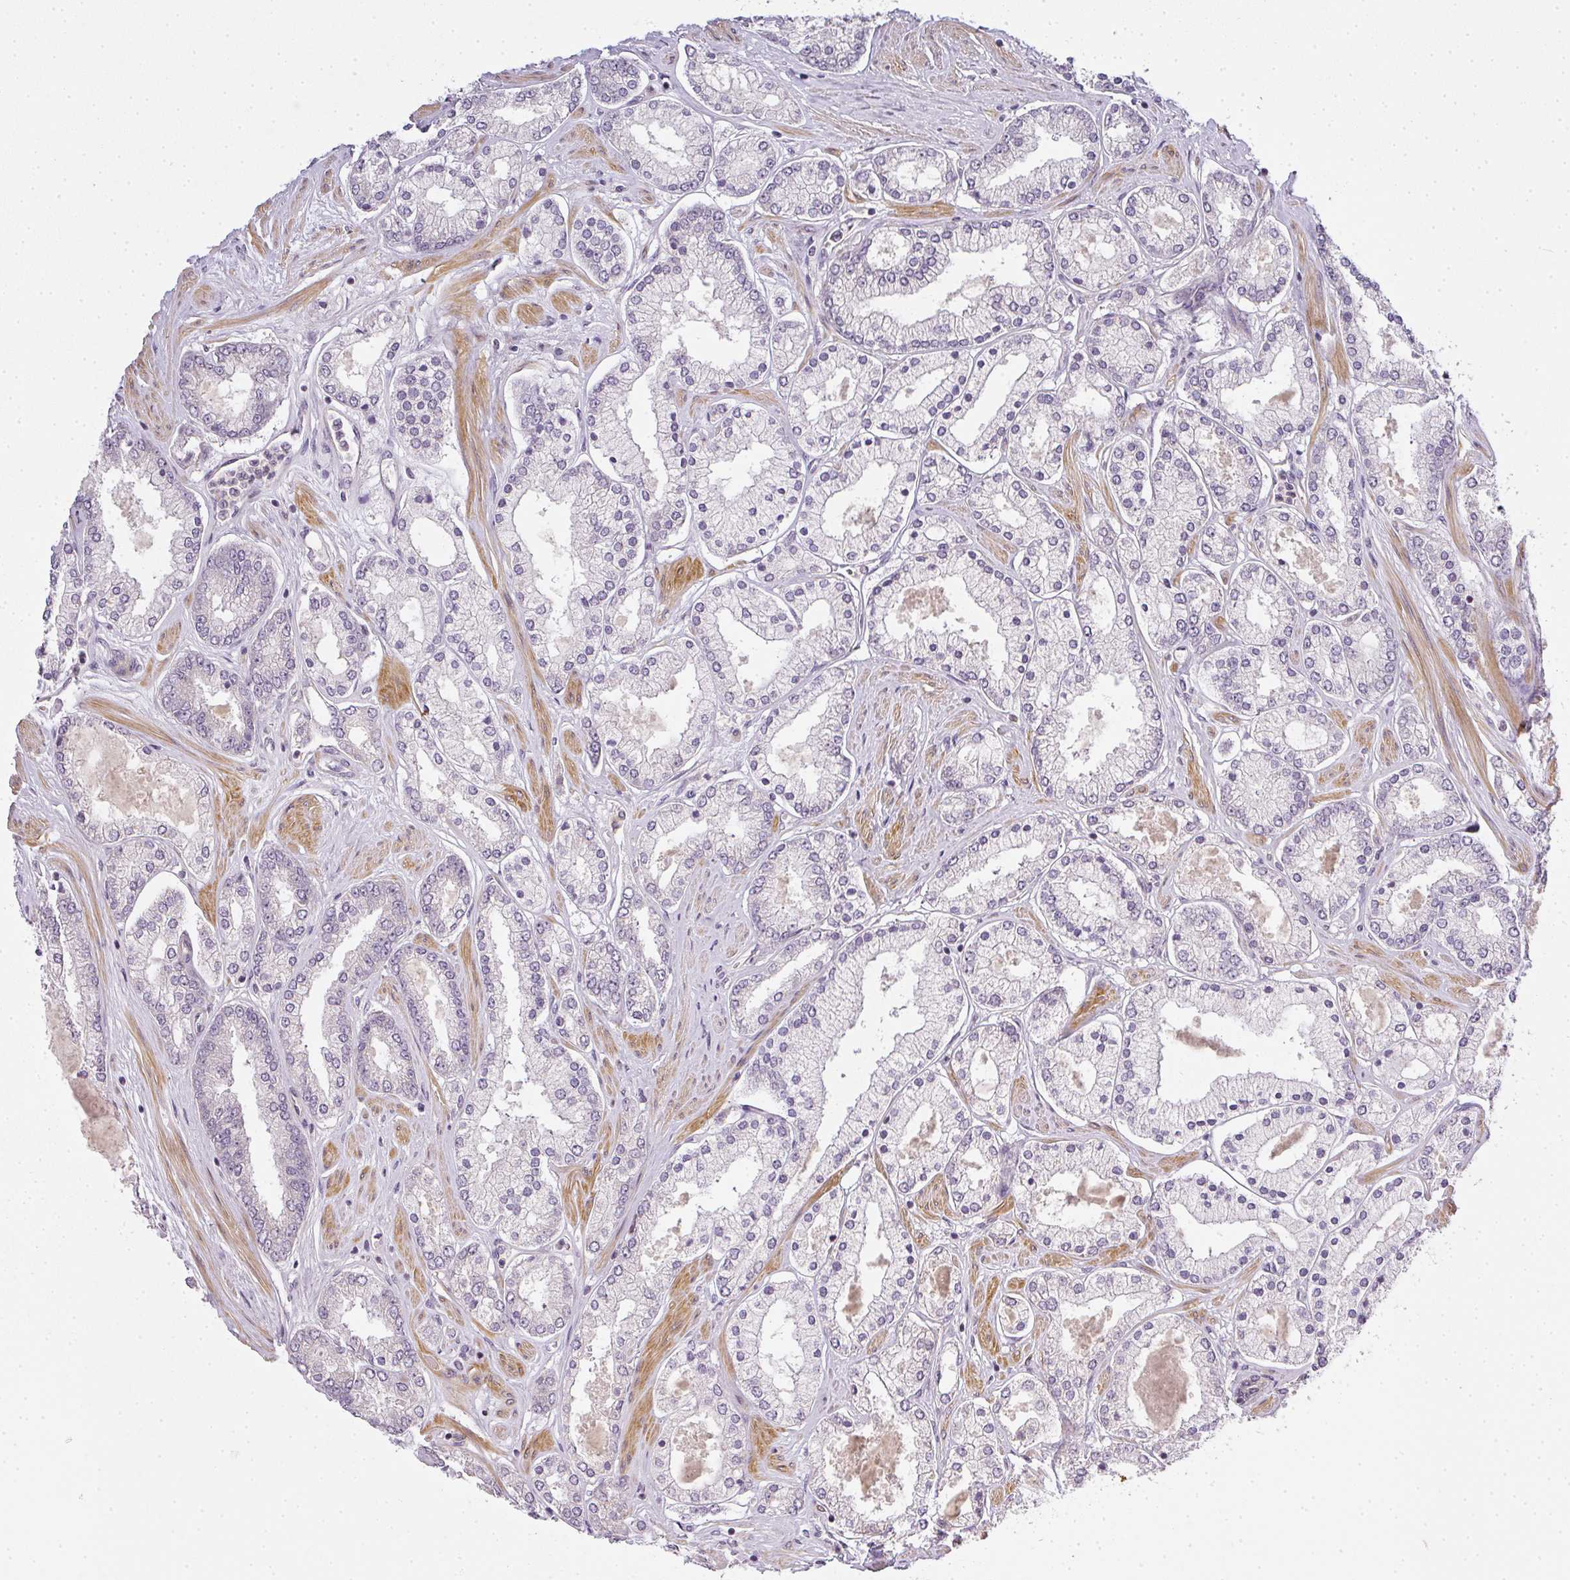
{"staining": {"intensity": "negative", "quantity": "none", "location": "none"}, "tissue": "prostate cancer", "cell_type": "Tumor cells", "image_type": "cancer", "snomed": [{"axis": "morphology", "description": "Adenocarcinoma, Low grade"}, {"axis": "topography", "description": "Prostate"}], "caption": "IHC image of neoplastic tissue: human prostate cancer (adenocarcinoma (low-grade)) stained with DAB (3,3'-diaminobenzidine) exhibits no significant protein positivity in tumor cells.", "gene": "MED19", "patient": {"sex": "male", "age": 42}}